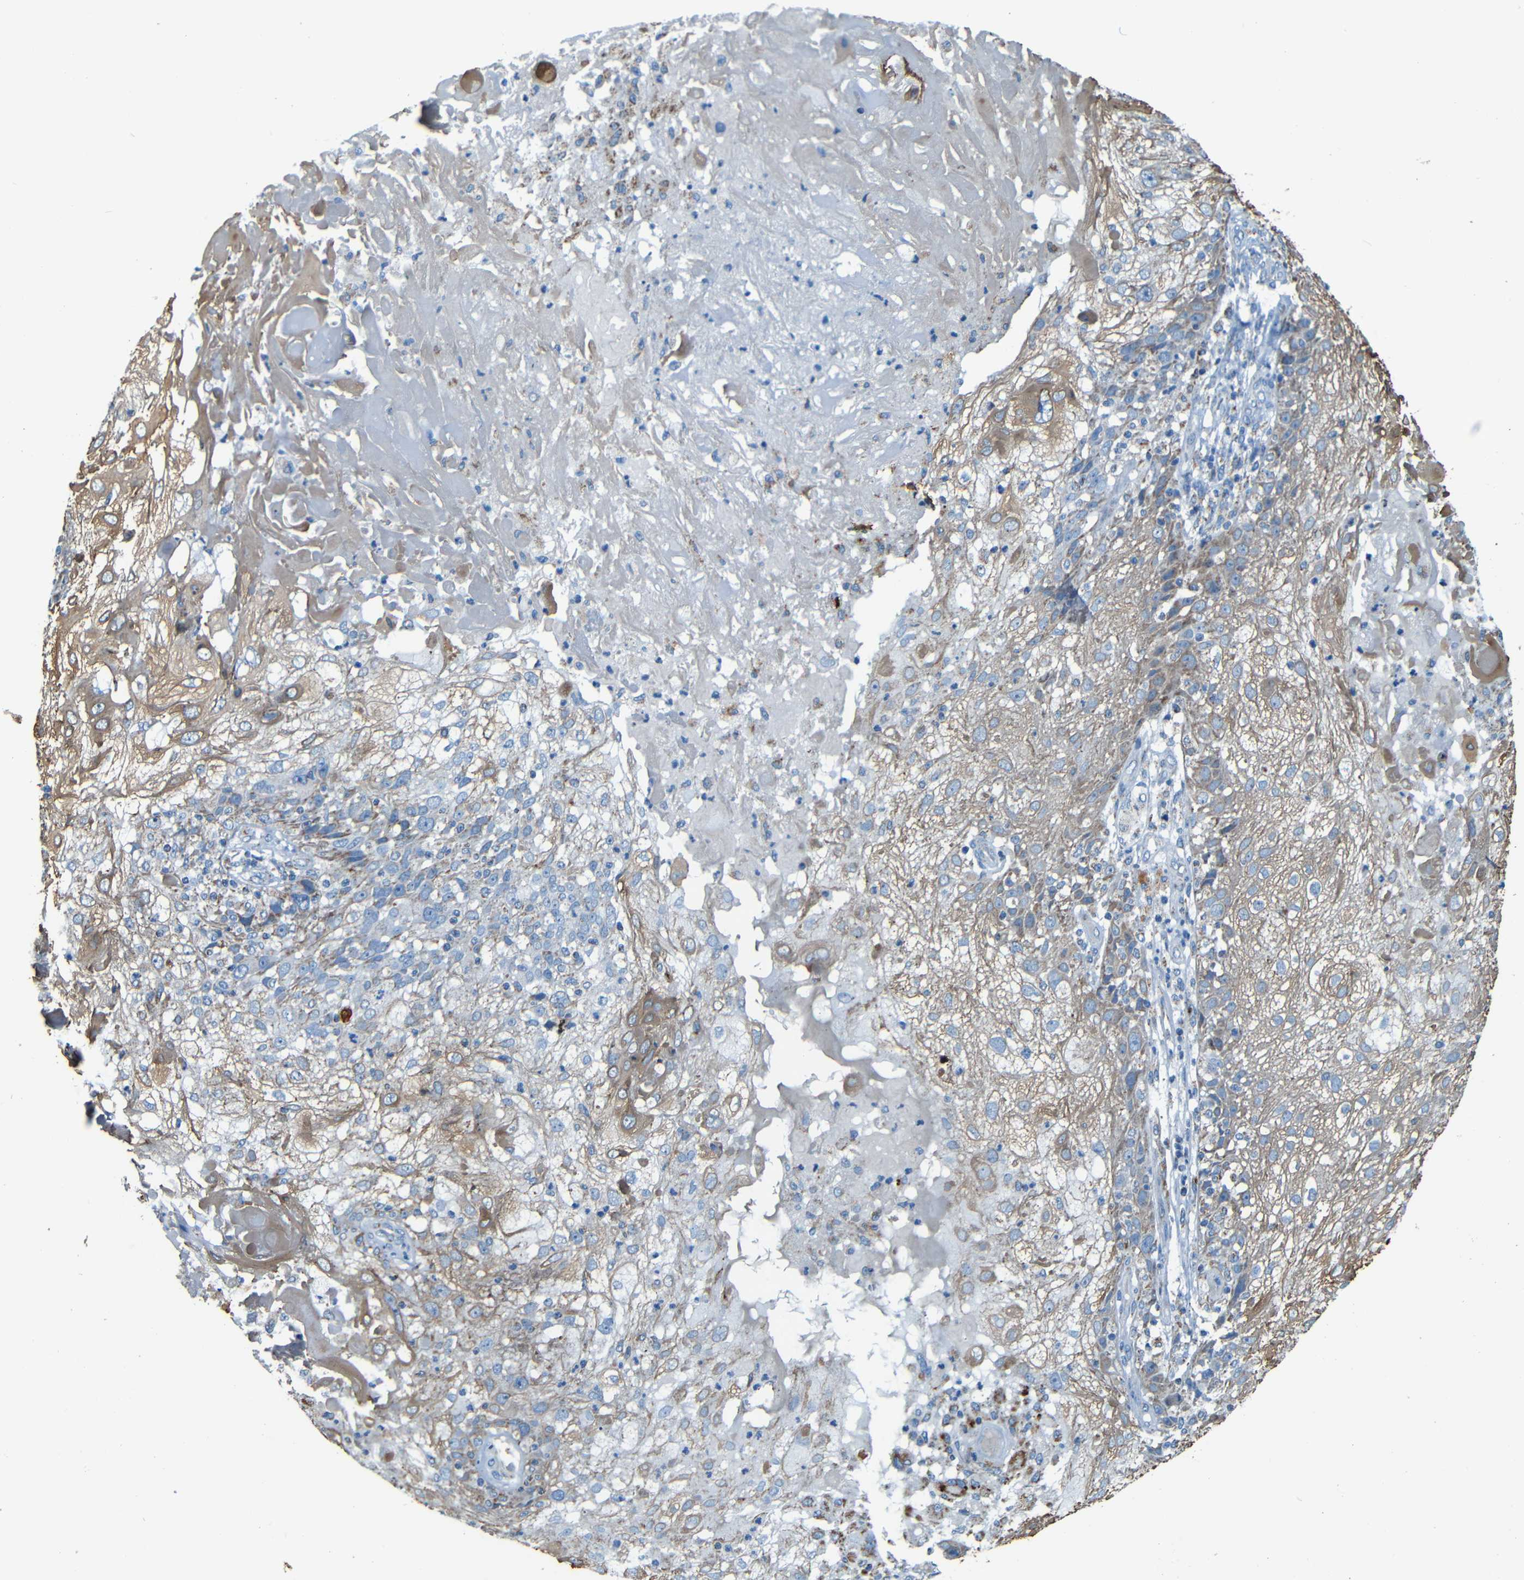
{"staining": {"intensity": "moderate", "quantity": "25%-75%", "location": "cytoplasmic/membranous"}, "tissue": "skin cancer", "cell_type": "Tumor cells", "image_type": "cancer", "snomed": [{"axis": "morphology", "description": "Normal tissue, NOS"}, {"axis": "morphology", "description": "Squamous cell carcinoma, NOS"}, {"axis": "topography", "description": "Skin"}], "caption": "Protein expression analysis of human skin squamous cell carcinoma reveals moderate cytoplasmic/membranous staining in approximately 25%-75% of tumor cells.", "gene": "WSCD2", "patient": {"sex": "female", "age": 83}}